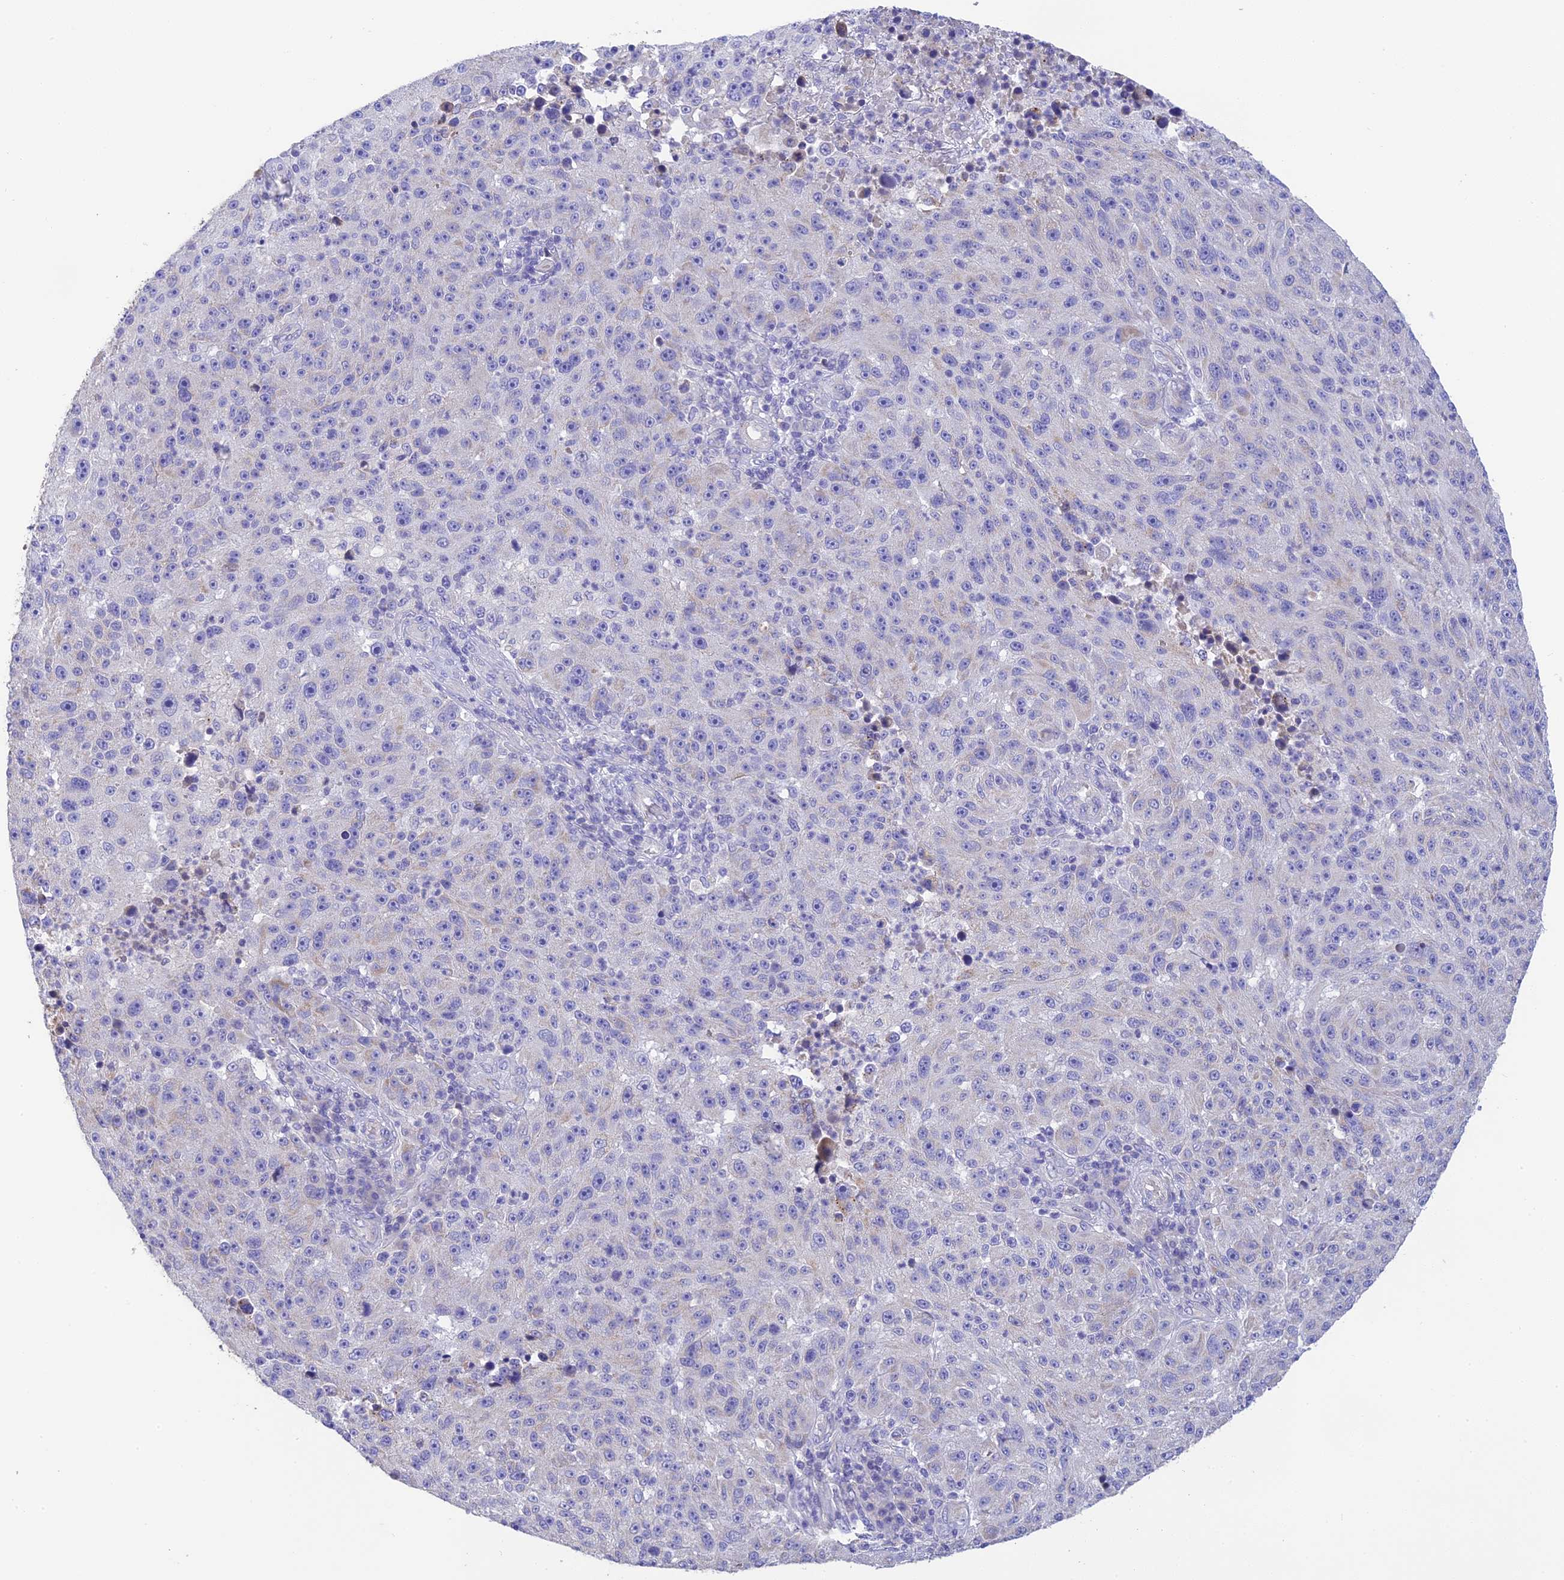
{"staining": {"intensity": "negative", "quantity": "none", "location": "none"}, "tissue": "melanoma", "cell_type": "Tumor cells", "image_type": "cancer", "snomed": [{"axis": "morphology", "description": "Malignant melanoma, NOS"}, {"axis": "topography", "description": "Skin"}], "caption": "DAB immunohistochemical staining of malignant melanoma demonstrates no significant staining in tumor cells. (Immunohistochemistry, brightfield microscopy, high magnification).", "gene": "HSD17B2", "patient": {"sex": "male", "age": 53}}